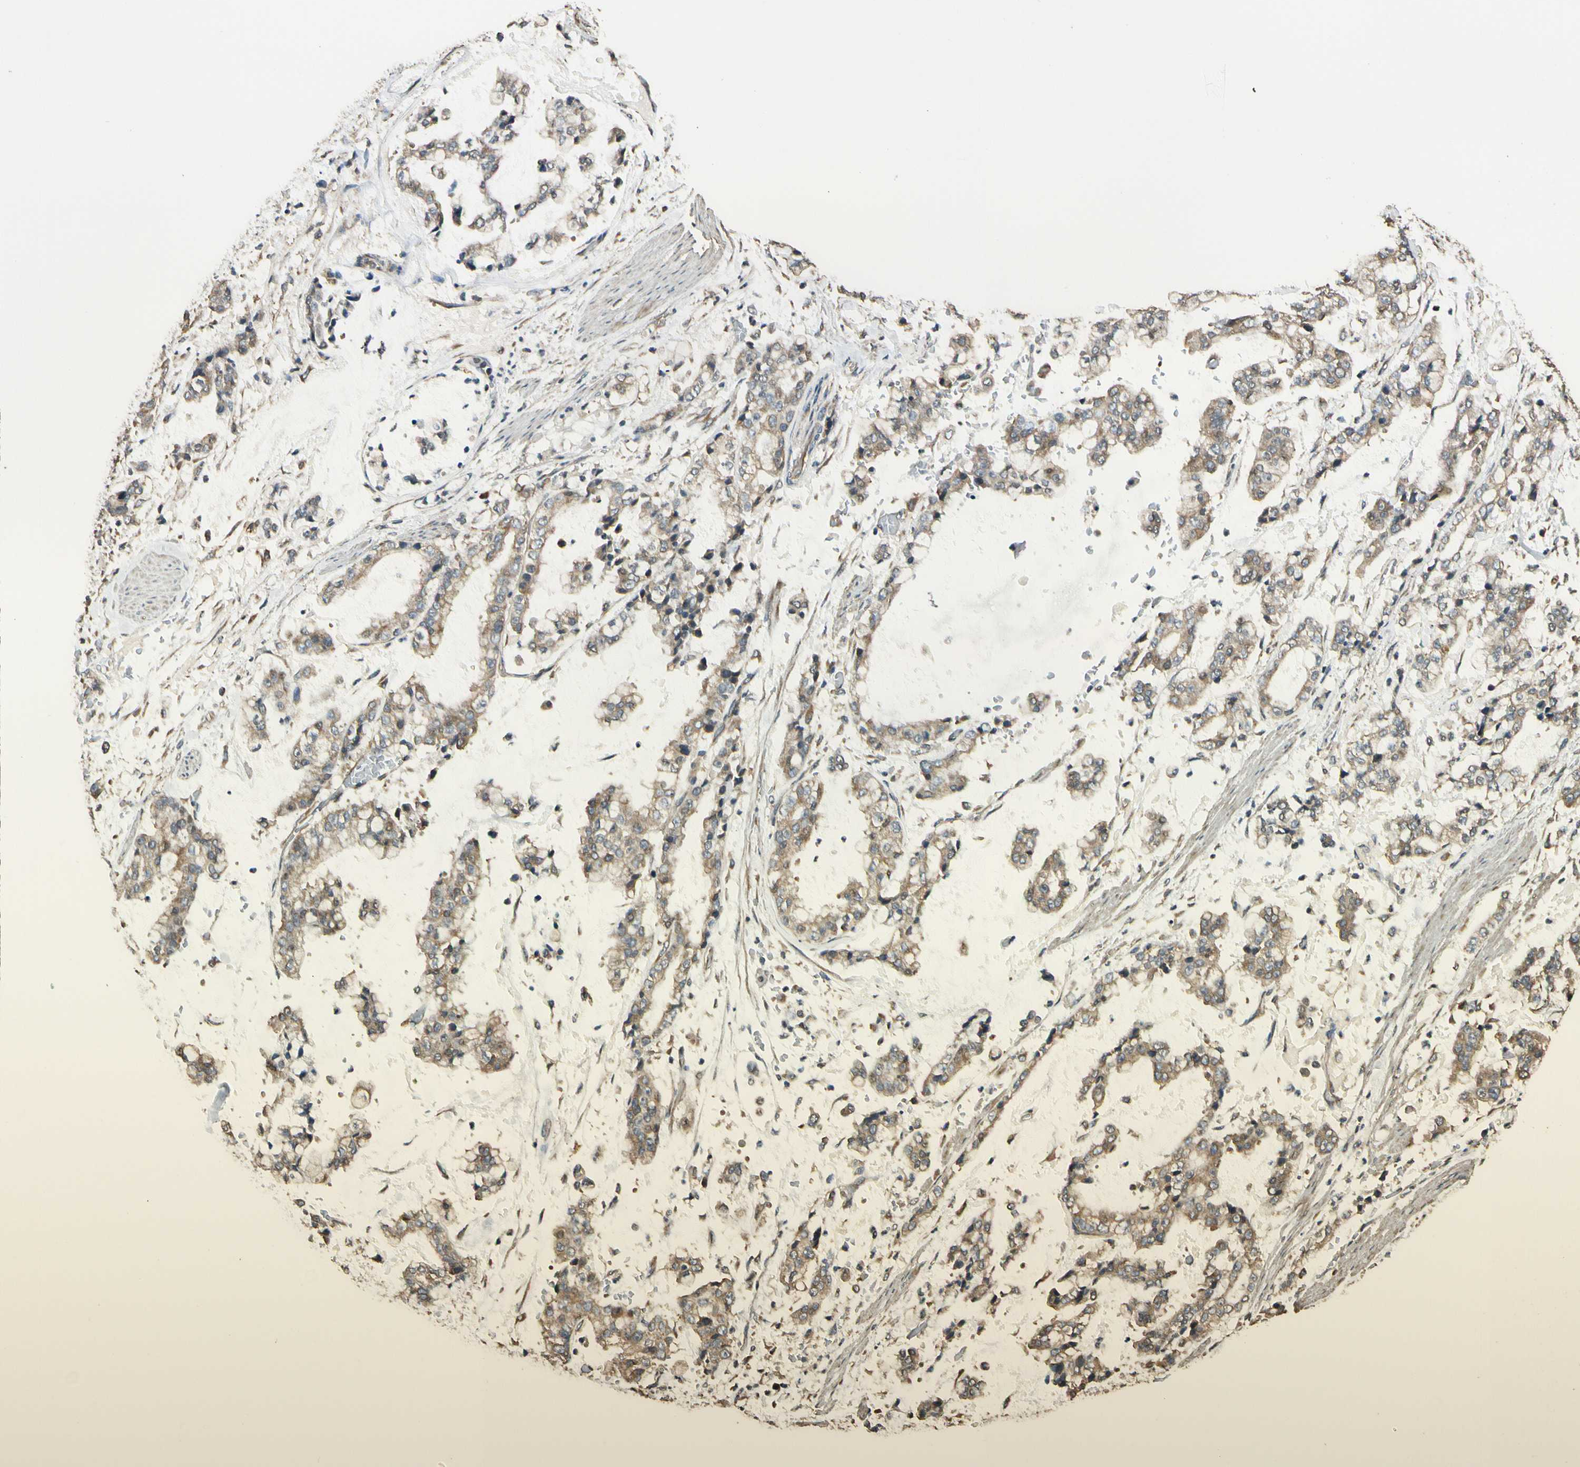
{"staining": {"intensity": "moderate", "quantity": ">75%", "location": "cytoplasmic/membranous"}, "tissue": "stomach cancer", "cell_type": "Tumor cells", "image_type": "cancer", "snomed": [{"axis": "morphology", "description": "Normal tissue, NOS"}, {"axis": "morphology", "description": "Adenocarcinoma, NOS"}, {"axis": "topography", "description": "Stomach, upper"}, {"axis": "topography", "description": "Stomach"}], "caption": "Tumor cells exhibit medium levels of moderate cytoplasmic/membranous staining in approximately >75% of cells in stomach adenocarcinoma.", "gene": "STX18", "patient": {"sex": "male", "age": 76}}